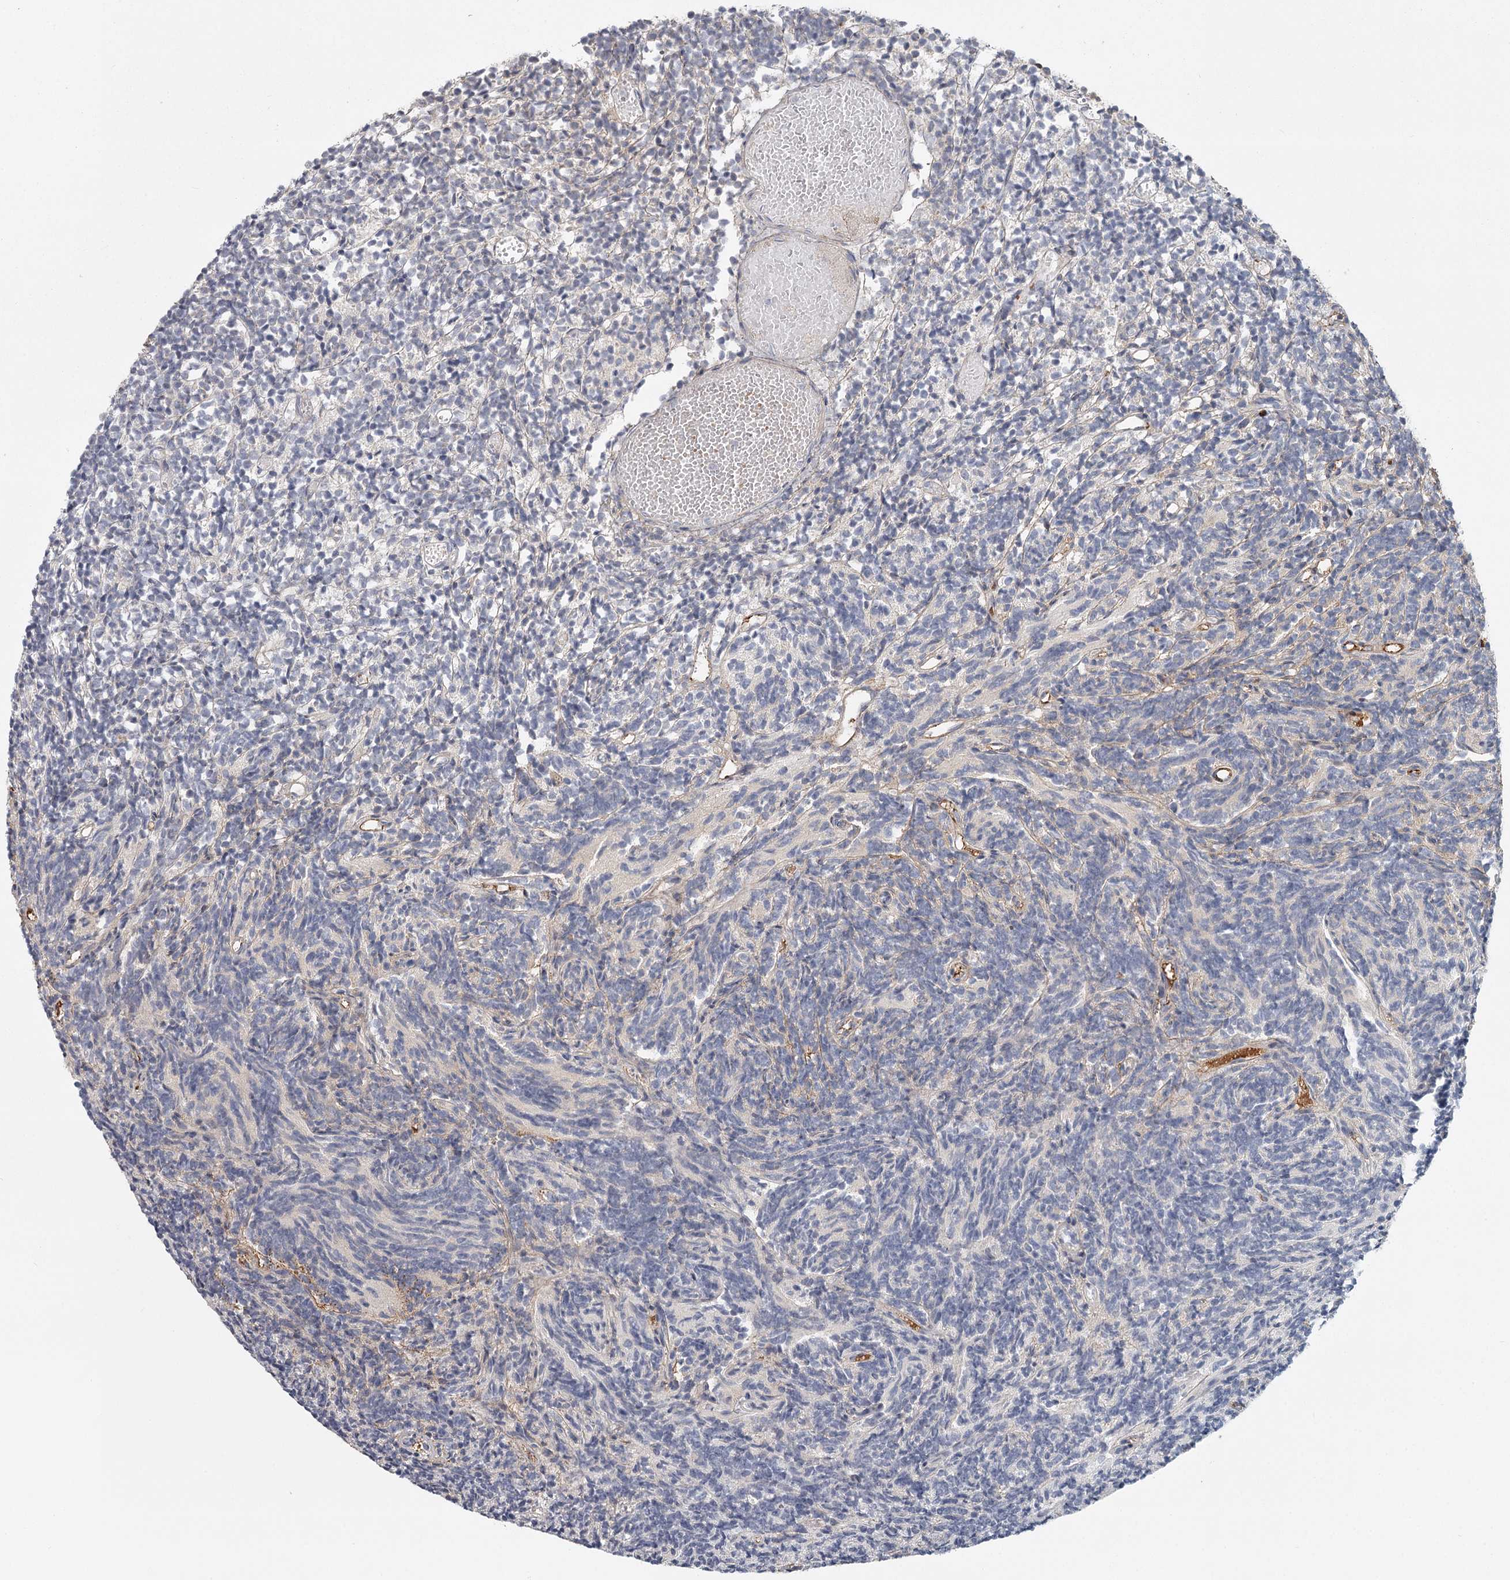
{"staining": {"intensity": "negative", "quantity": "none", "location": "none"}, "tissue": "glioma", "cell_type": "Tumor cells", "image_type": "cancer", "snomed": [{"axis": "morphology", "description": "Glioma, malignant, Low grade"}, {"axis": "topography", "description": "Brain"}], "caption": "The histopathology image shows no significant staining in tumor cells of malignant glioma (low-grade).", "gene": "DHRS9", "patient": {"sex": "female", "age": 1}}